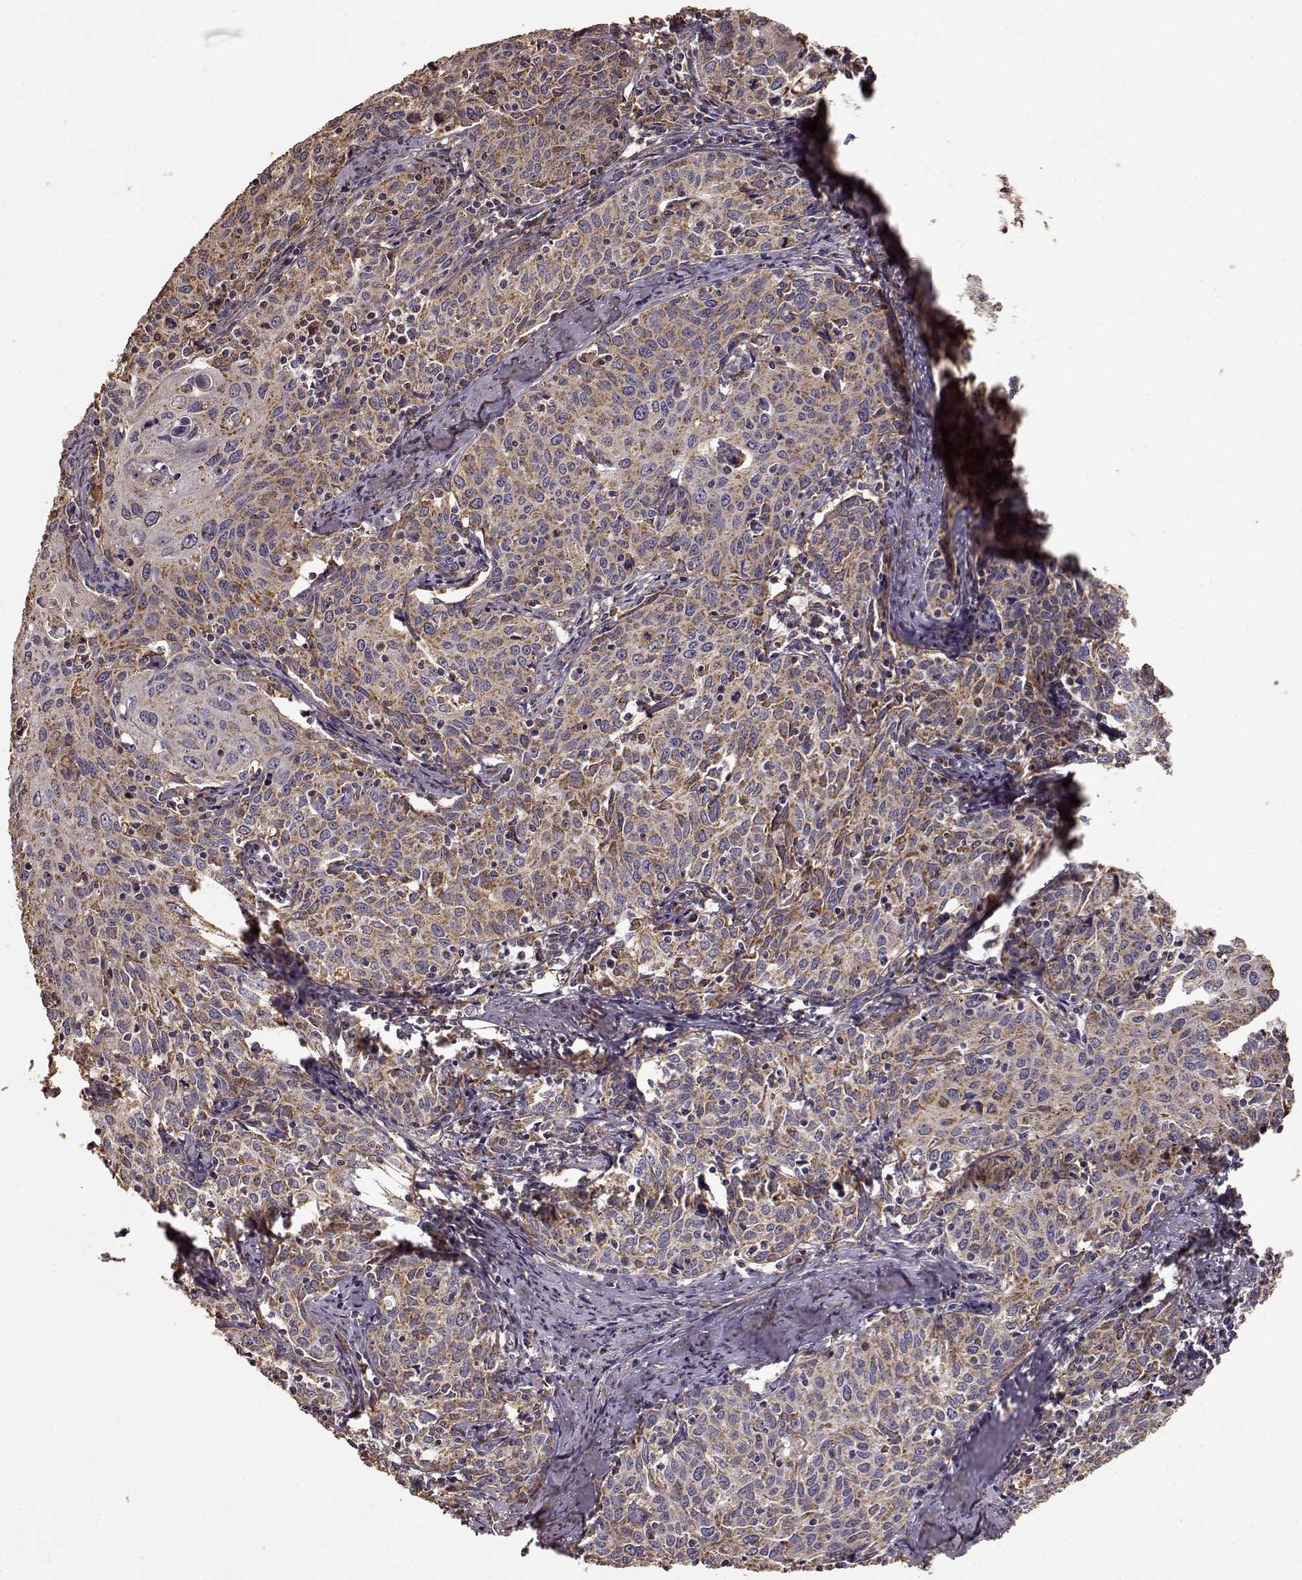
{"staining": {"intensity": "moderate", "quantity": ">75%", "location": "cytoplasmic/membranous"}, "tissue": "cervical cancer", "cell_type": "Tumor cells", "image_type": "cancer", "snomed": [{"axis": "morphology", "description": "Squamous cell carcinoma, NOS"}, {"axis": "topography", "description": "Cervix"}], "caption": "Immunohistochemical staining of human cervical cancer demonstrates medium levels of moderate cytoplasmic/membranous protein positivity in approximately >75% of tumor cells. (brown staining indicates protein expression, while blue staining denotes nuclei).", "gene": "PTGES2", "patient": {"sex": "female", "age": 62}}